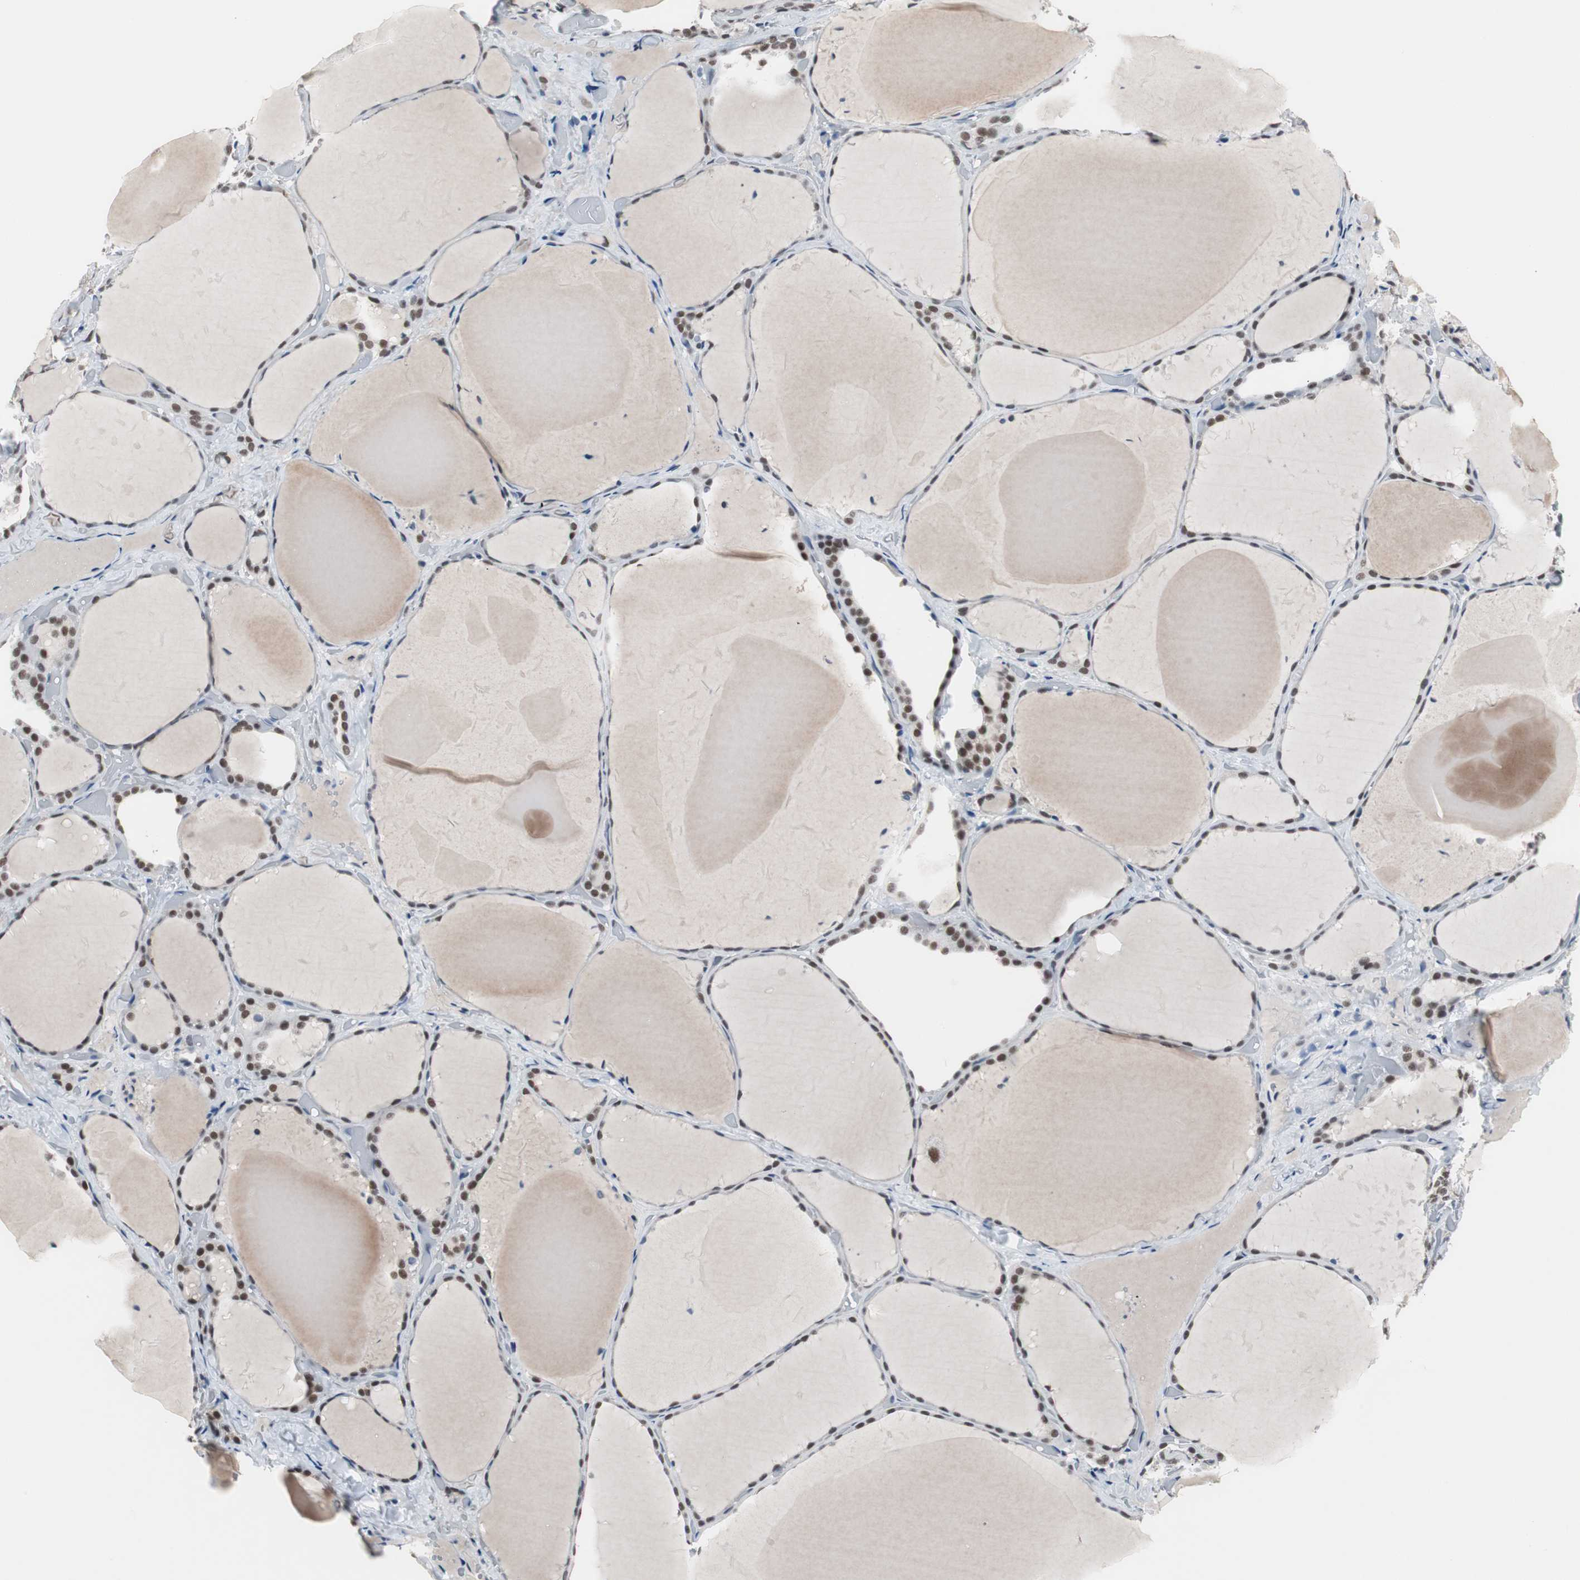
{"staining": {"intensity": "strong", "quantity": ">75%", "location": "nuclear"}, "tissue": "thyroid gland", "cell_type": "Glandular cells", "image_type": "normal", "snomed": [{"axis": "morphology", "description": "Normal tissue, NOS"}, {"axis": "topography", "description": "Thyroid gland"}], "caption": "Protein staining shows strong nuclear positivity in approximately >75% of glandular cells in normal thyroid gland. The protein of interest is stained brown, and the nuclei are stained in blue (DAB IHC with brightfield microscopy, high magnification).", "gene": "ZHX2", "patient": {"sex": "female", "age": 22}}